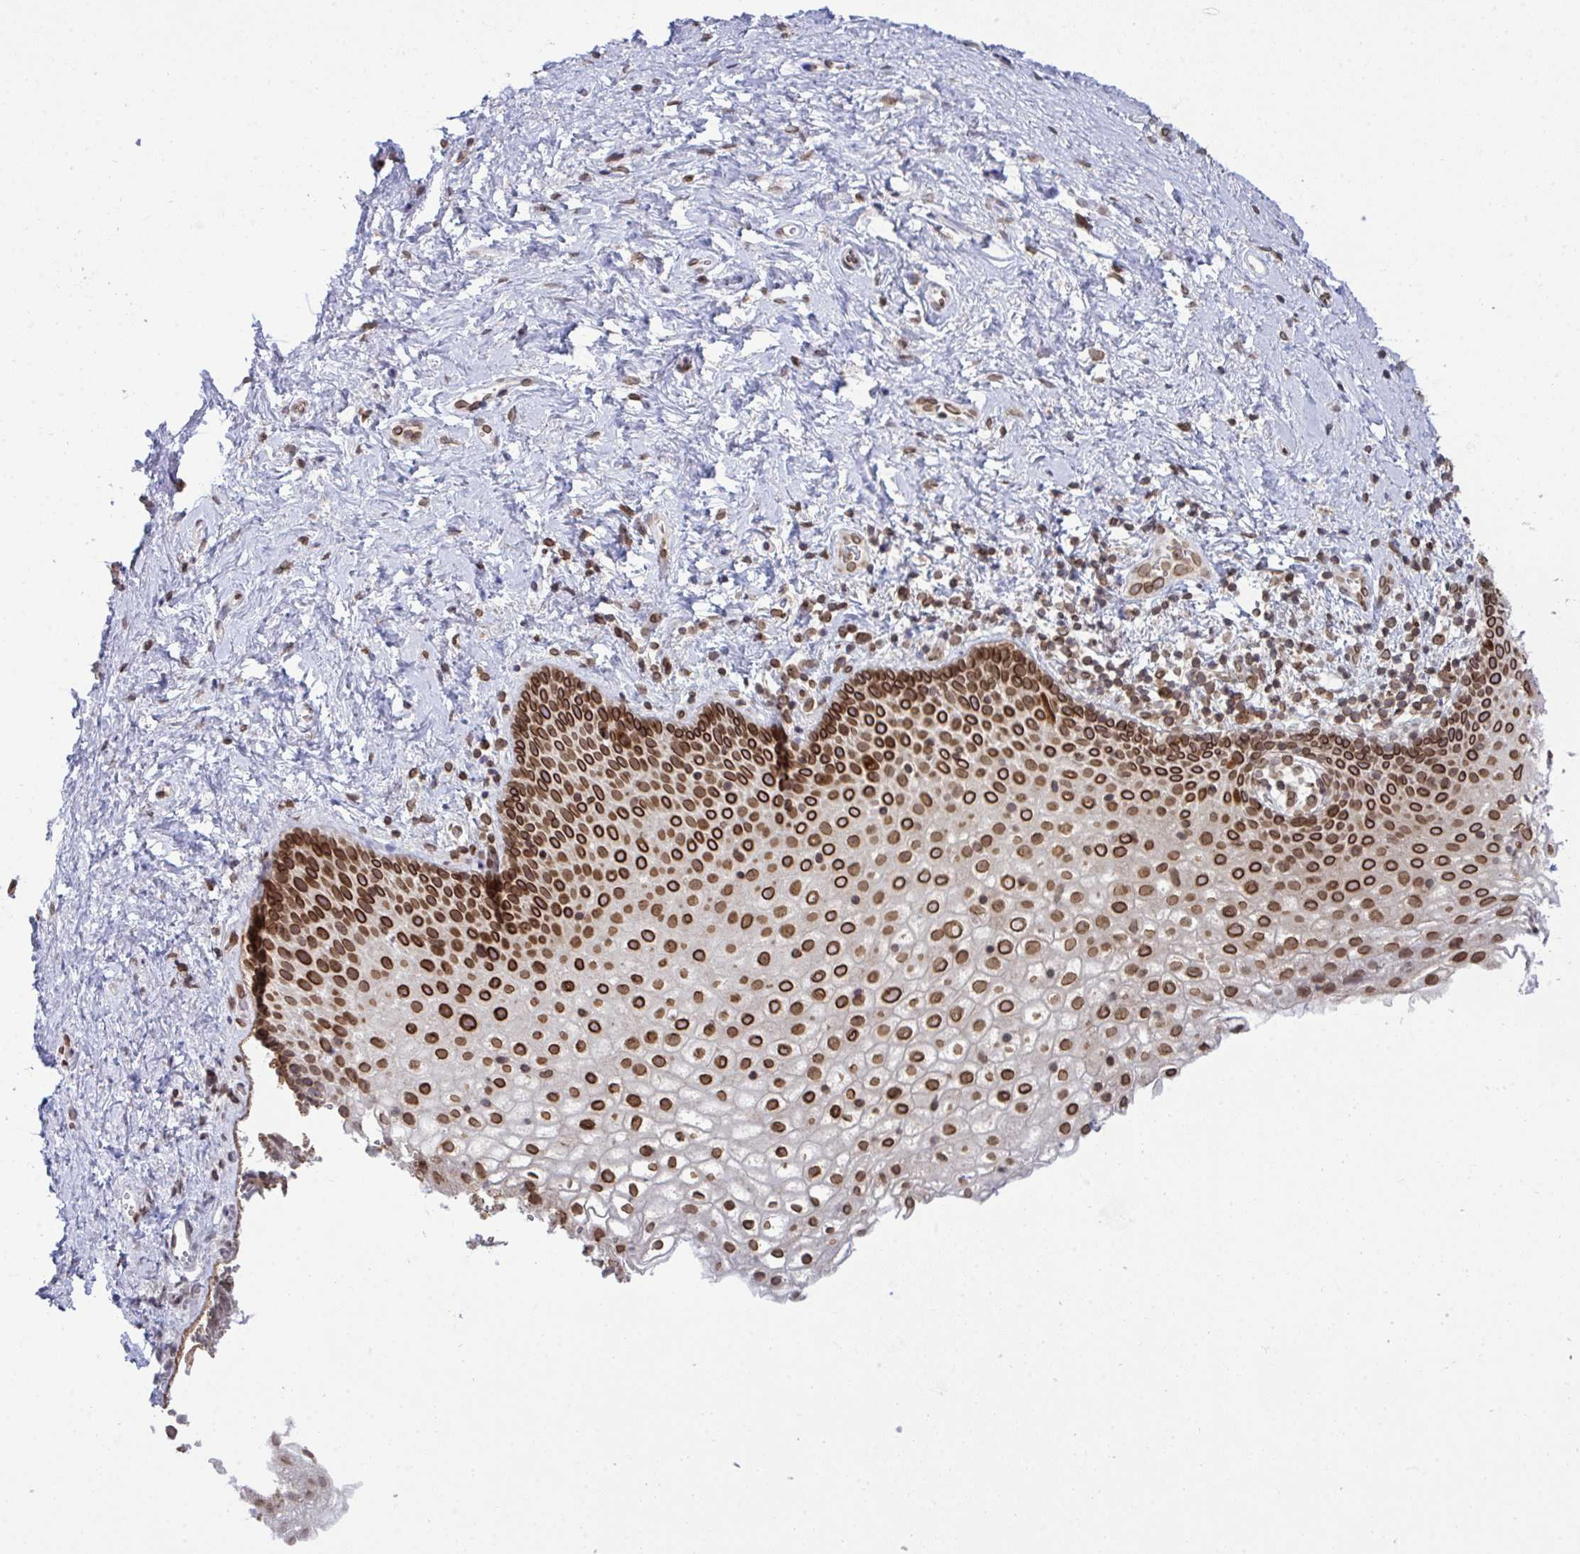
{"staining": {"intensity": "strong", "quantity": ">75%", "location": "cytoplasmic/membranous,nuclear"}, "tissue": "vagina", "cell_type": "Squamous epithelial cells", "image_type": "normal", "snomed": [{"axis": "morphology", "description": "Normal tissue, NOS"}, {"axis": "topography", "description": "Vagina"}], "caption": "Protein analysis of normal vagina shows strong cytoplasmic/membranous,nuclear positivity in about >75% of squamous epithelial cells.", "gene": "RANBP2", "patient": {"sex": "female", "age": 61}}